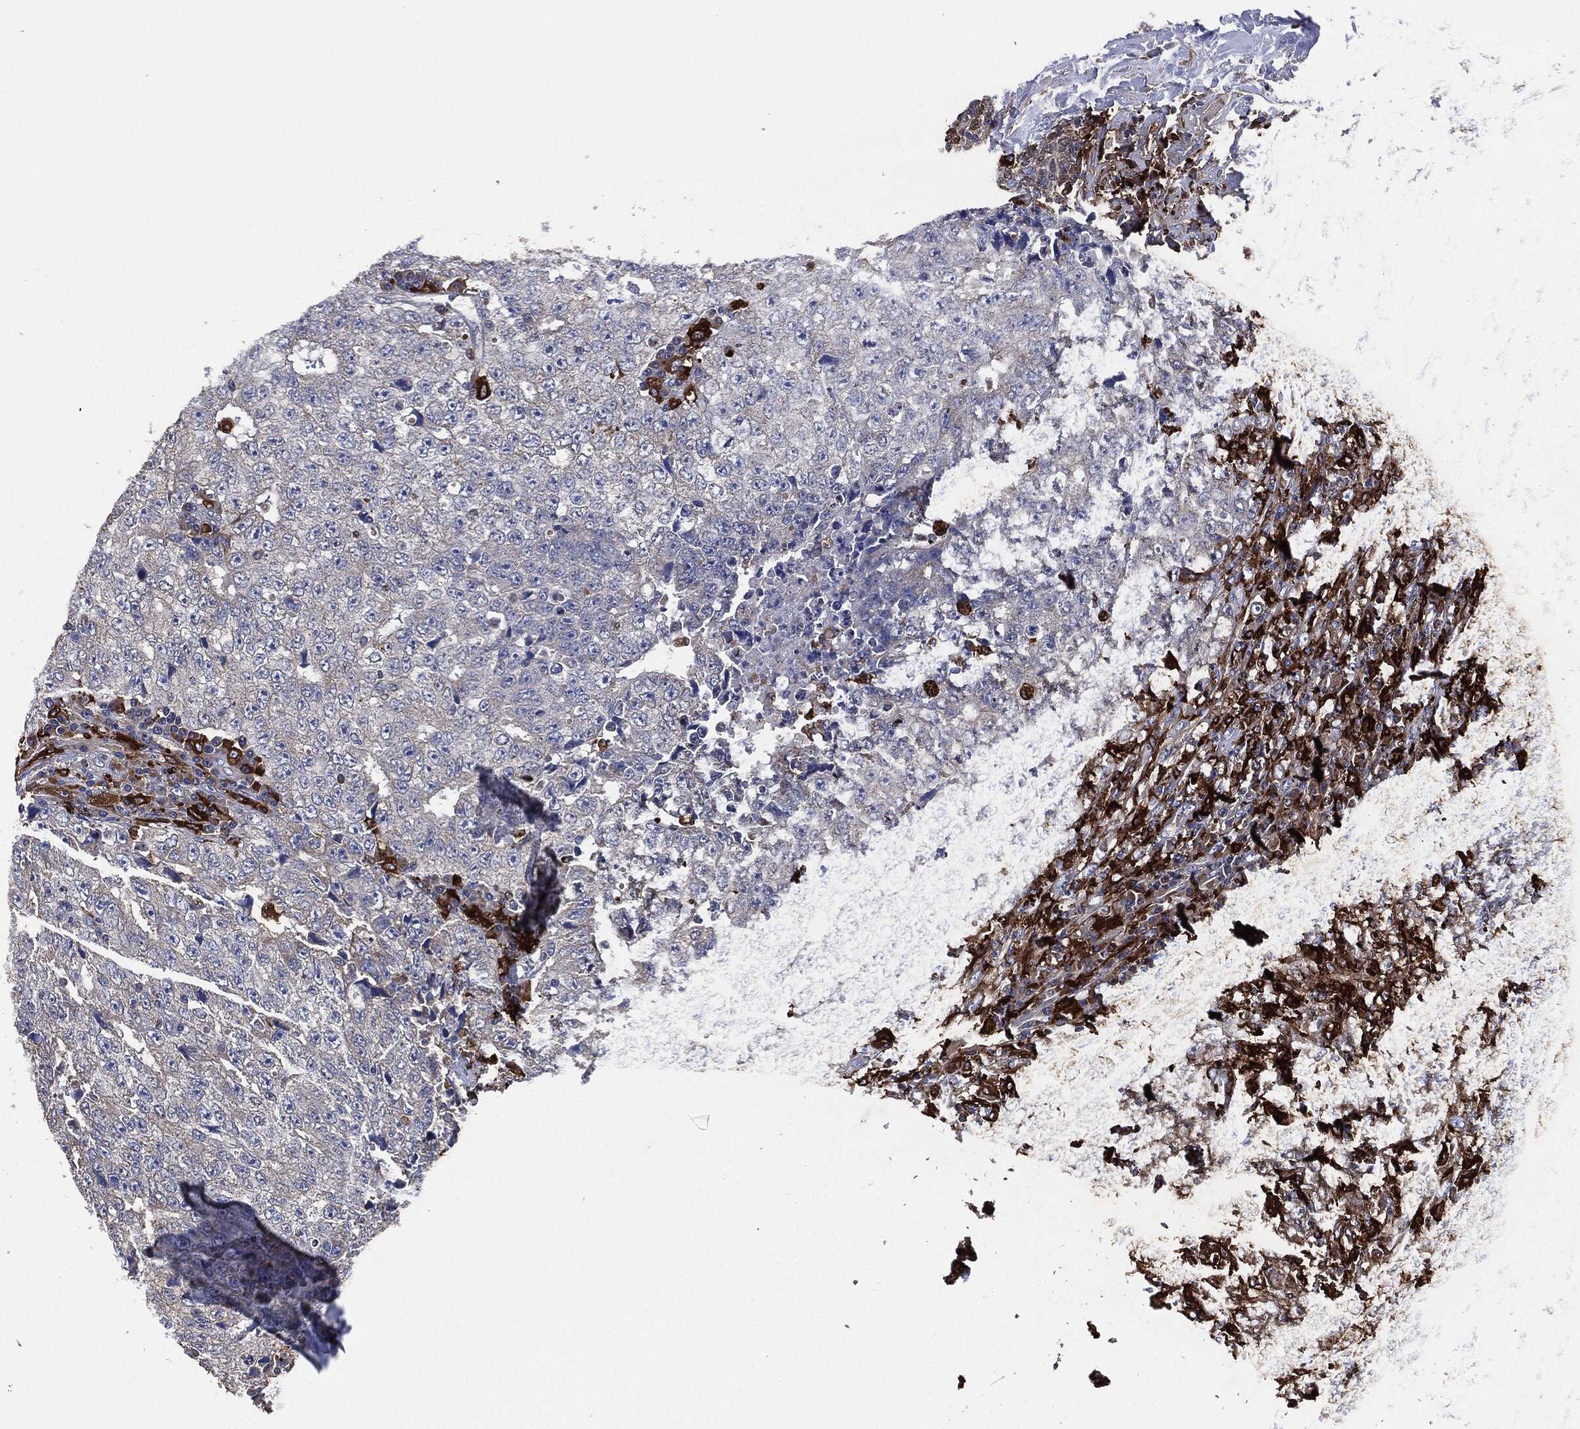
{"staining": {"intensity": "negative", "quantity": "none", "location": "none"}, "tissue": "testis cancer", "cell_type": "Tumor cells", "image_type": "cancer", "snomed": [{"axis": "morphology", "description": "Necrosis, NOS"}, {"axis": "morphology", "description": "Carcinoma, Embryonal, NOS"}, {"axis": "topography", "description": "Testis"}], "caption": "Immunohistochemistry image of neoplastic tissue: human embryonal carcinoma (testis) stained with DAB exhibits no significant protein expression in tumor cells.", "gene": "TMEM11", "patient": {"sex": "male", "age": 19}}